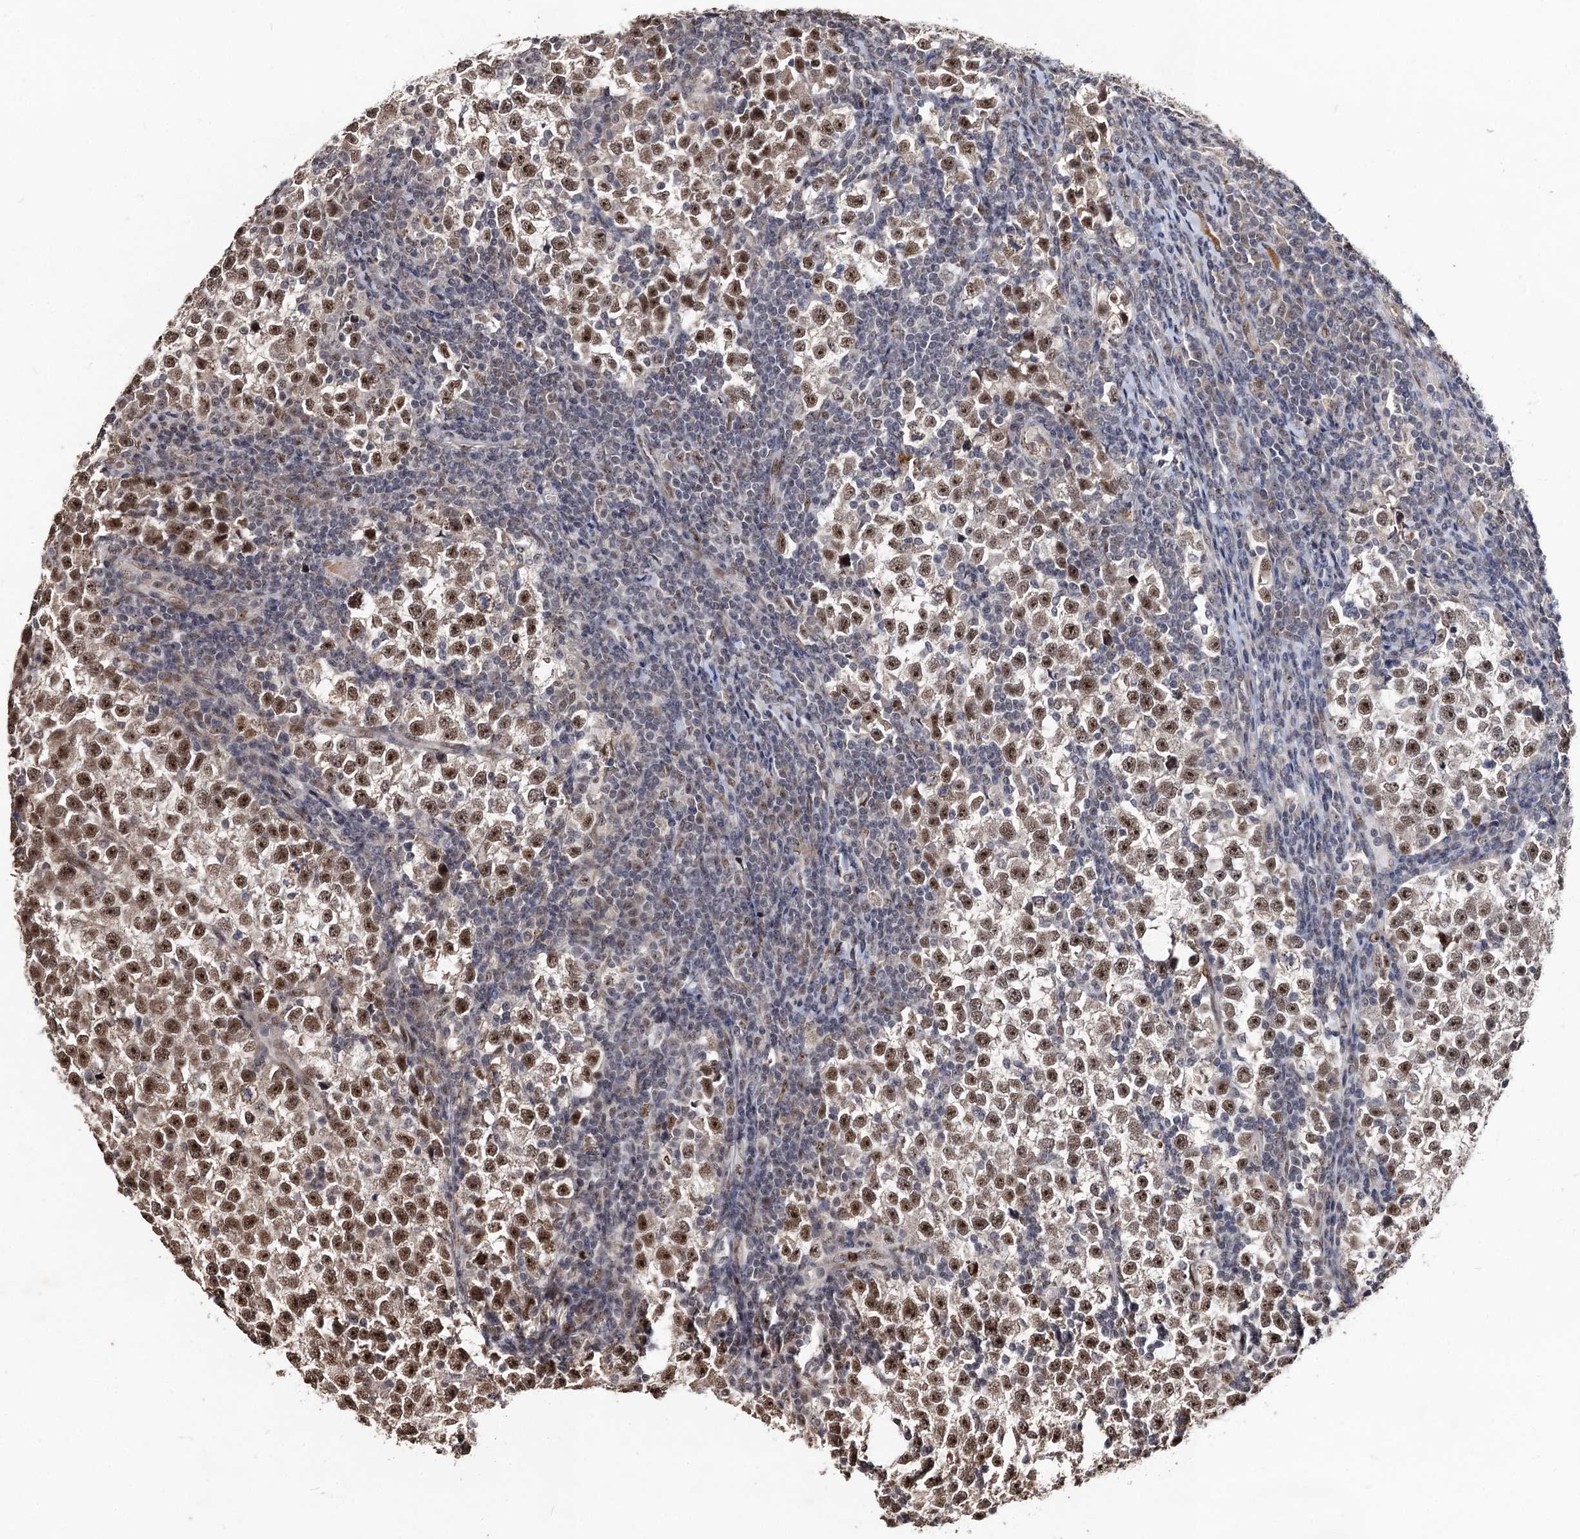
{"staining": {"intensity": "moderate", "quantity": ">75%", "location": "nuclear"}, "tissue": "testis cancer", "cell_type": "Tumor cells", "image_type": "cancer", "snomed": [{"axis": "morphology", "description": "Normal tissue, NOS"}, {"axis": "morphology", "description": "Seminoma, NOS"}, {"axis": "topography", "description": "Testis"}], "caption": "Protein expression analysis of testis seminoma displays moderate nuclear positivity in approximately >75% of tumor cells. (brown staining indicates protein expression, while blue staining denotes nuclei).", "gene": "SFSWAP", "patient": {"sex": "male", "age": 43}}